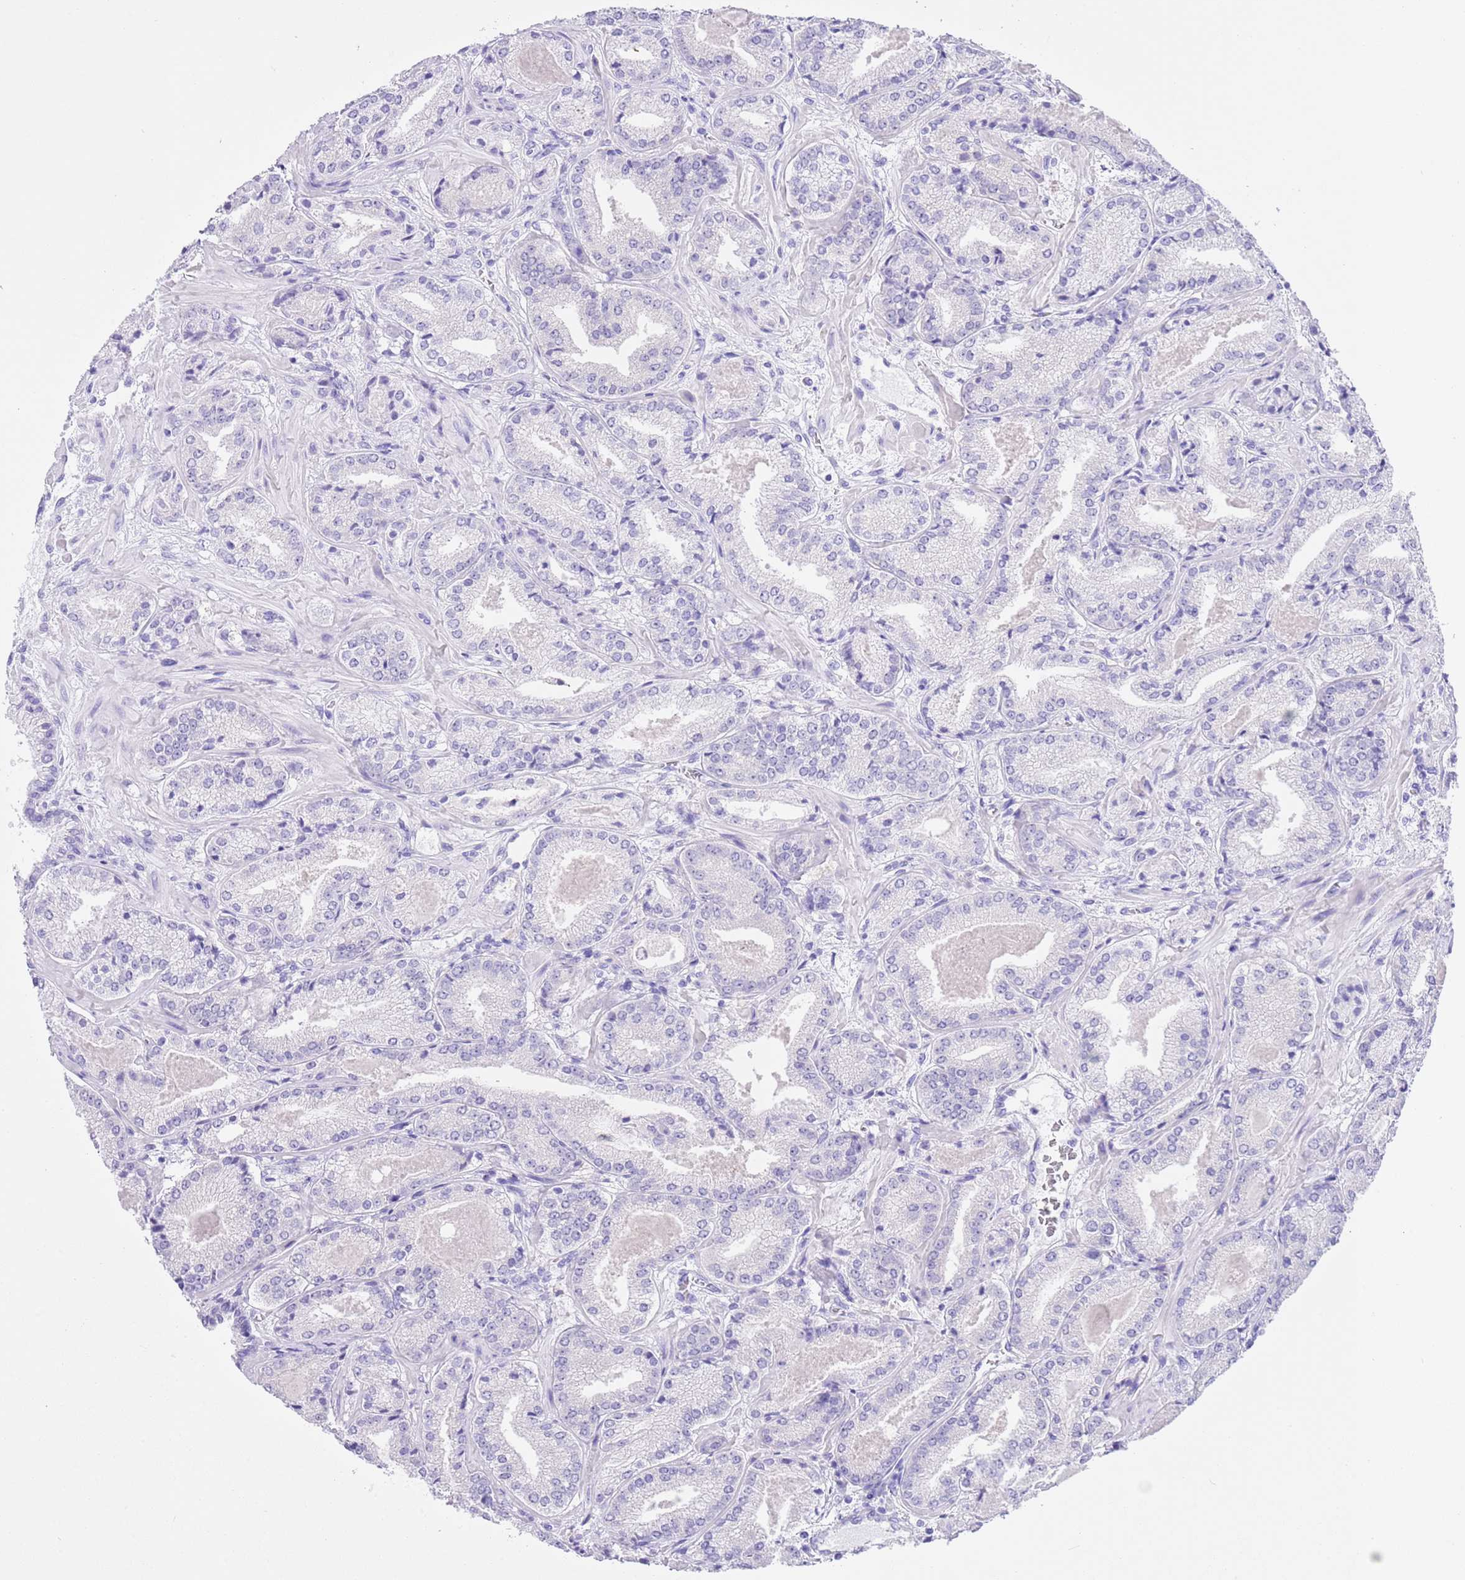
{"staining": {"intensity": "negative", "quantity": "none", "location": "none"}, "tissue": "prostate cancer", "cell_type": "Tumor cells", "image_type": "cancer", "snomed": [{"axis": "morphology", "description": "Adenocarcinoma, High grade"}, {"axis": "topography", "description": "Prostate"}], "caption": "Histopathology image shows no significant protein expression in tumor cells of prostate cancer.", "gene": "TMEM185B", "patient": {"sex": "male", "age": 63}}